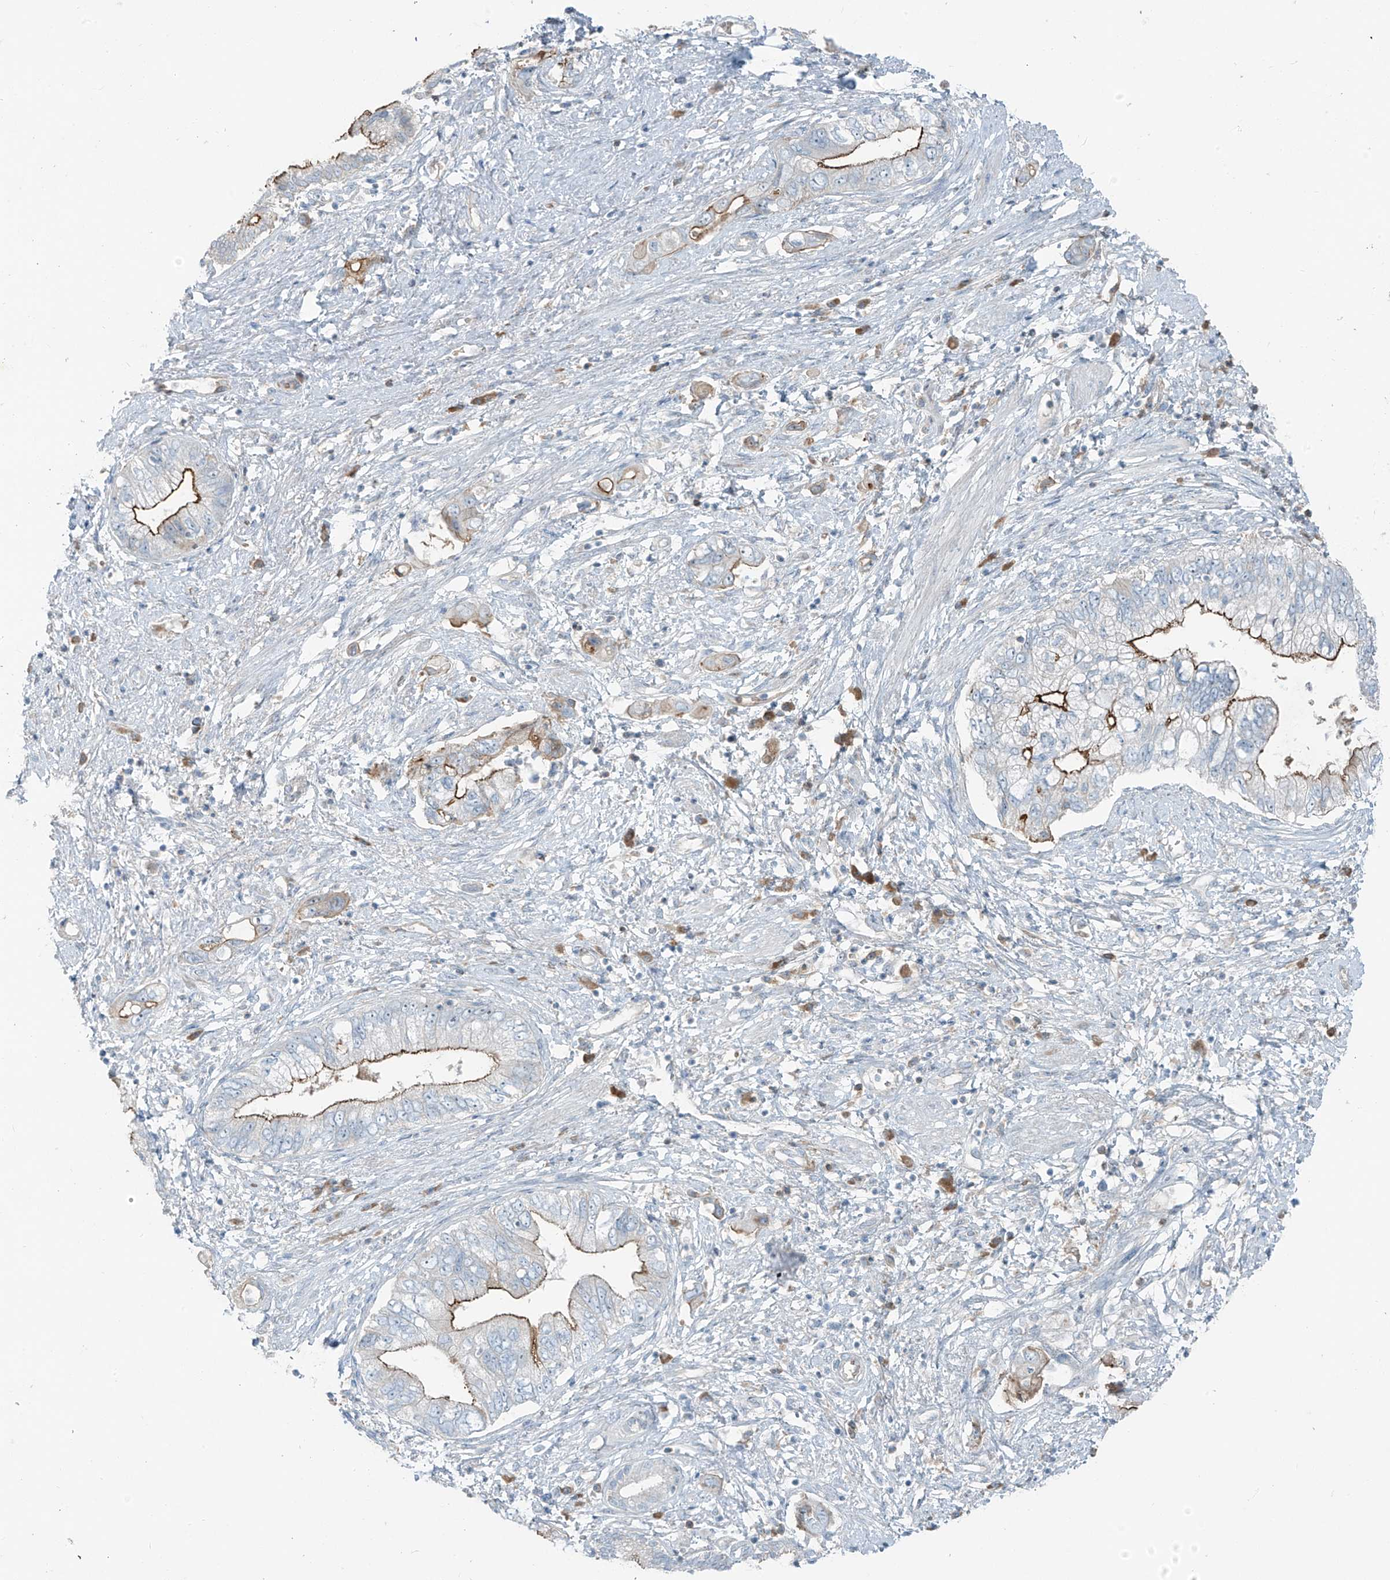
{"staining": {"intensity": "moderate", "quantity": "25%-75%", "location": "cytoplasmic/membranous"}, "tissue": "pancreatic cancer", "cell_type": "Tumor cells", "image_type": "cancer", "snomed": [{"axis": "morphology", "description": "Adenocarcinoma, NOS"}, {"axis": "topography", "description": "Pancreas"}], "caption": "Tumor cells demonstrate medium levels of moderate cytoplasmic/membranous expression in about 25%-75% of cells in pancreatic cancer.", "gene": "FAM131C", "patient": {"sex": "female", "age": 73}}